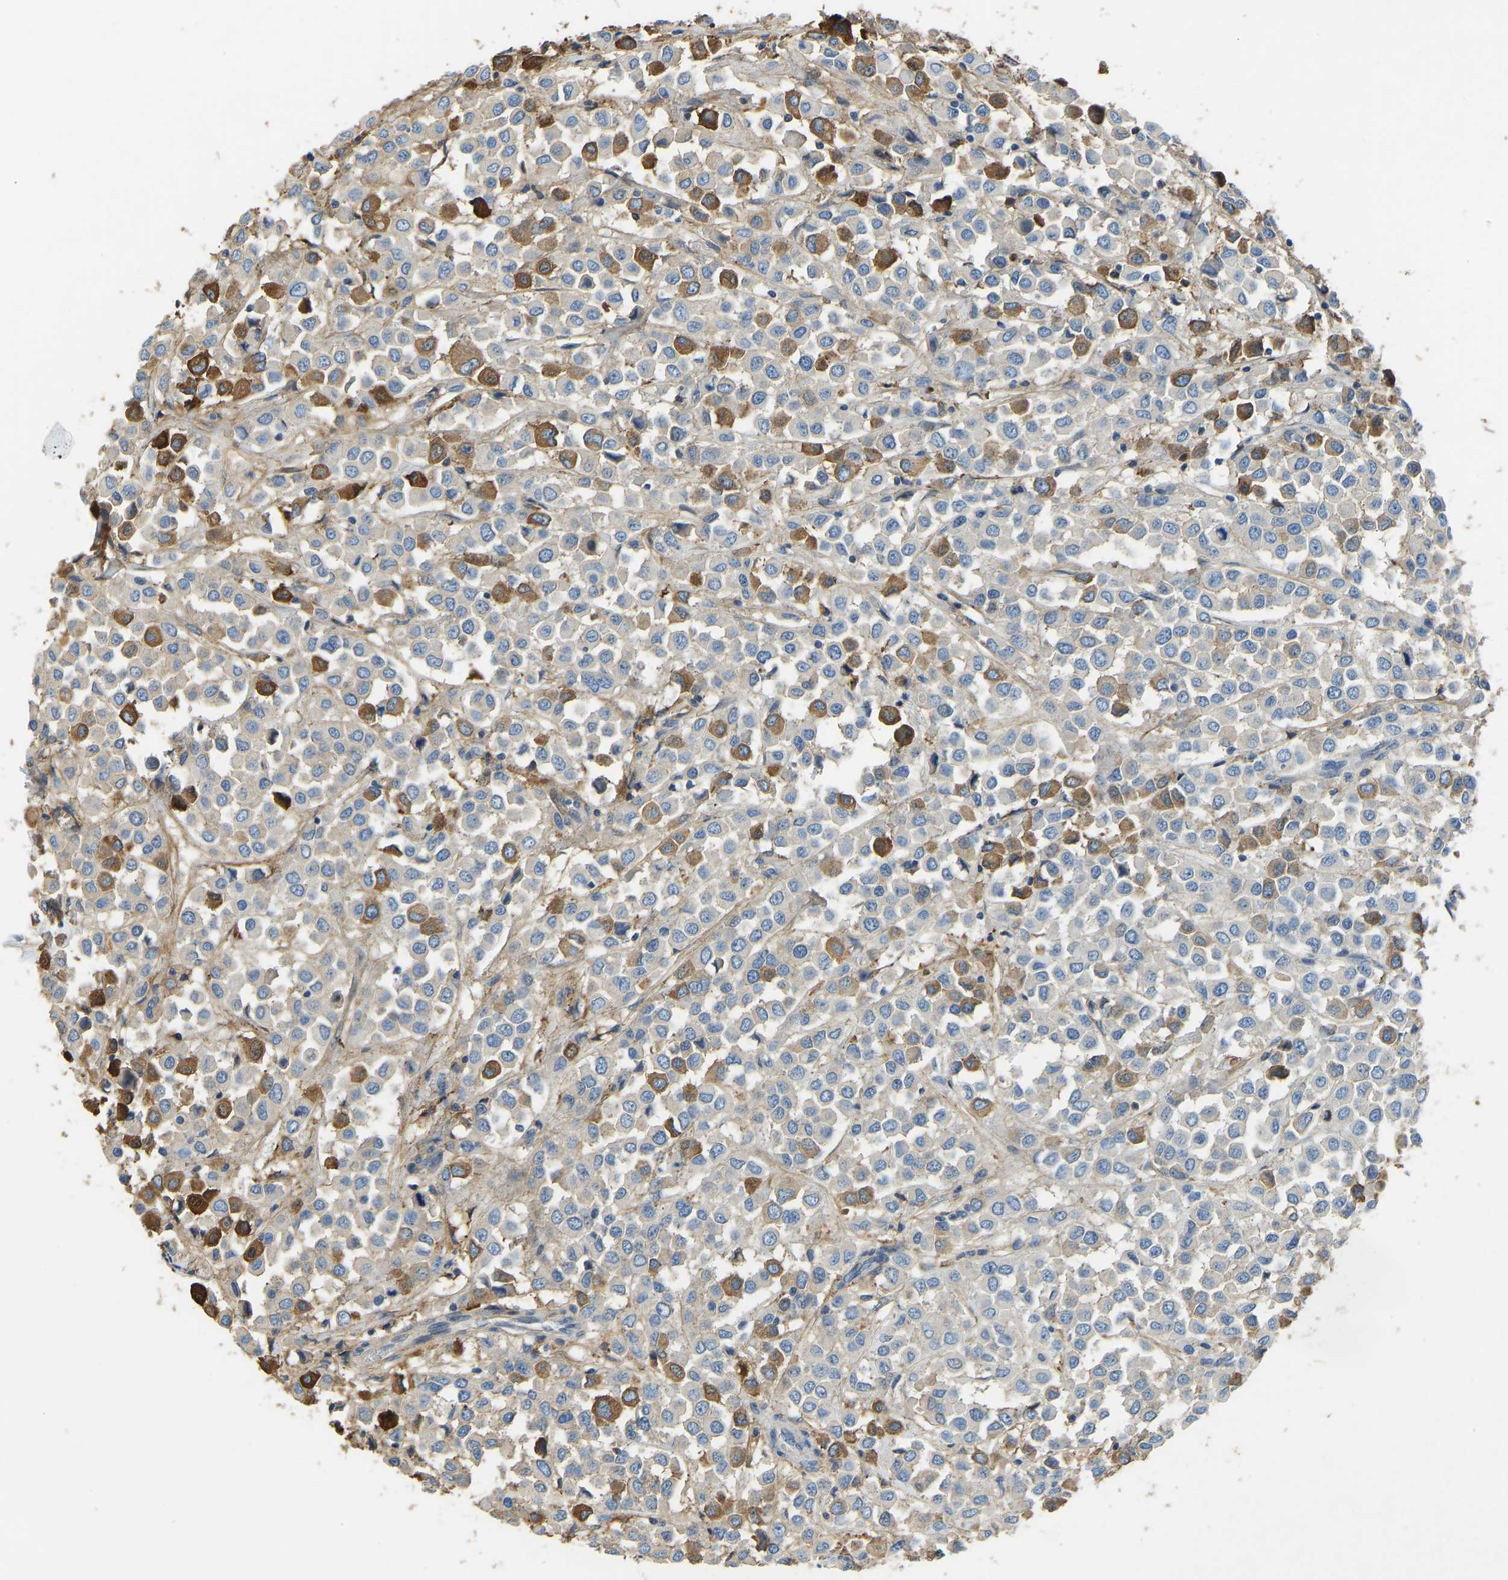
{"staining": {"intensity": "moderate", "quantity": "<25%", "location": "cytoplasmic/membranous"}, "tissue": "breast cancer", "cell_type": "Tumor cells", "image_type": "cancer", "snomed": [{"axis": "morphology", "description": "Duct carcinoma"}, {"axis": "topography", "description": "Breast"}], "caption": "This is an image of immunohistochemistry (IHC) staining of breast intraductal carcinoma, which shows moderate staining in the cytoplasmic/membranous of tumor cells.", "gene": "THBS4", "patient": {"sex": "female", "age": 61}}